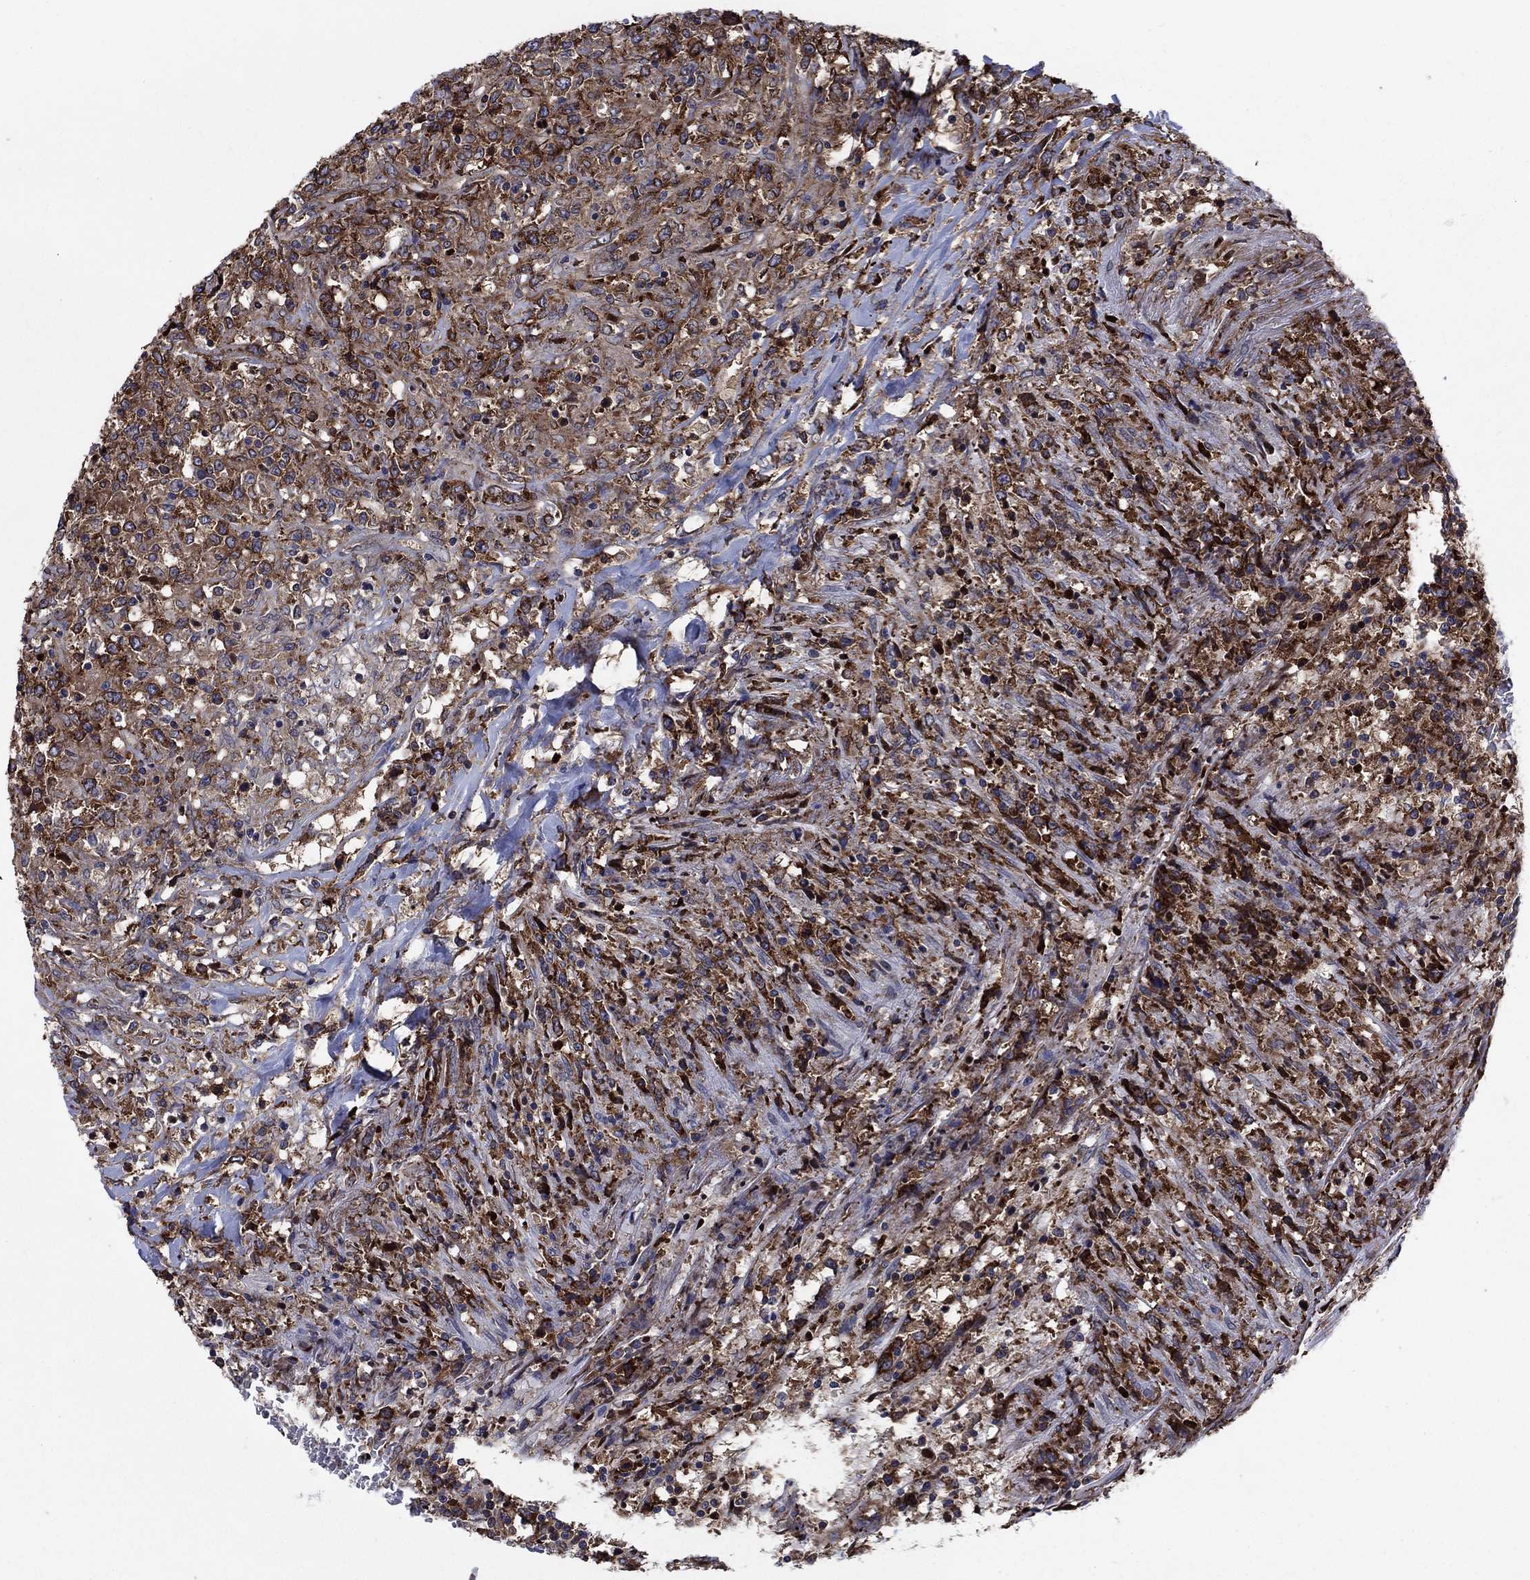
{"staining": {"intensity": "strong", "quantity": ">75%", "location": "cytoplasmic/membranous"}, "tissue": "lymphoma", "cell_type": "Tumor cells", "image_type": "cancer", "snomed": [{"axis": "morphology", "description": "Malignant lymphoma, non-Hodgkin's type, High grade"}, {"axis": "topography", "description": "Lung"}], "caption": "This photomicrograph shows IHC staining of lymphoma, with high strong cytoplasmic/membranous staining in about >75% of tumor cells.", "gene": "YBX1", "patient": {"sex": "male", "age": 79}}